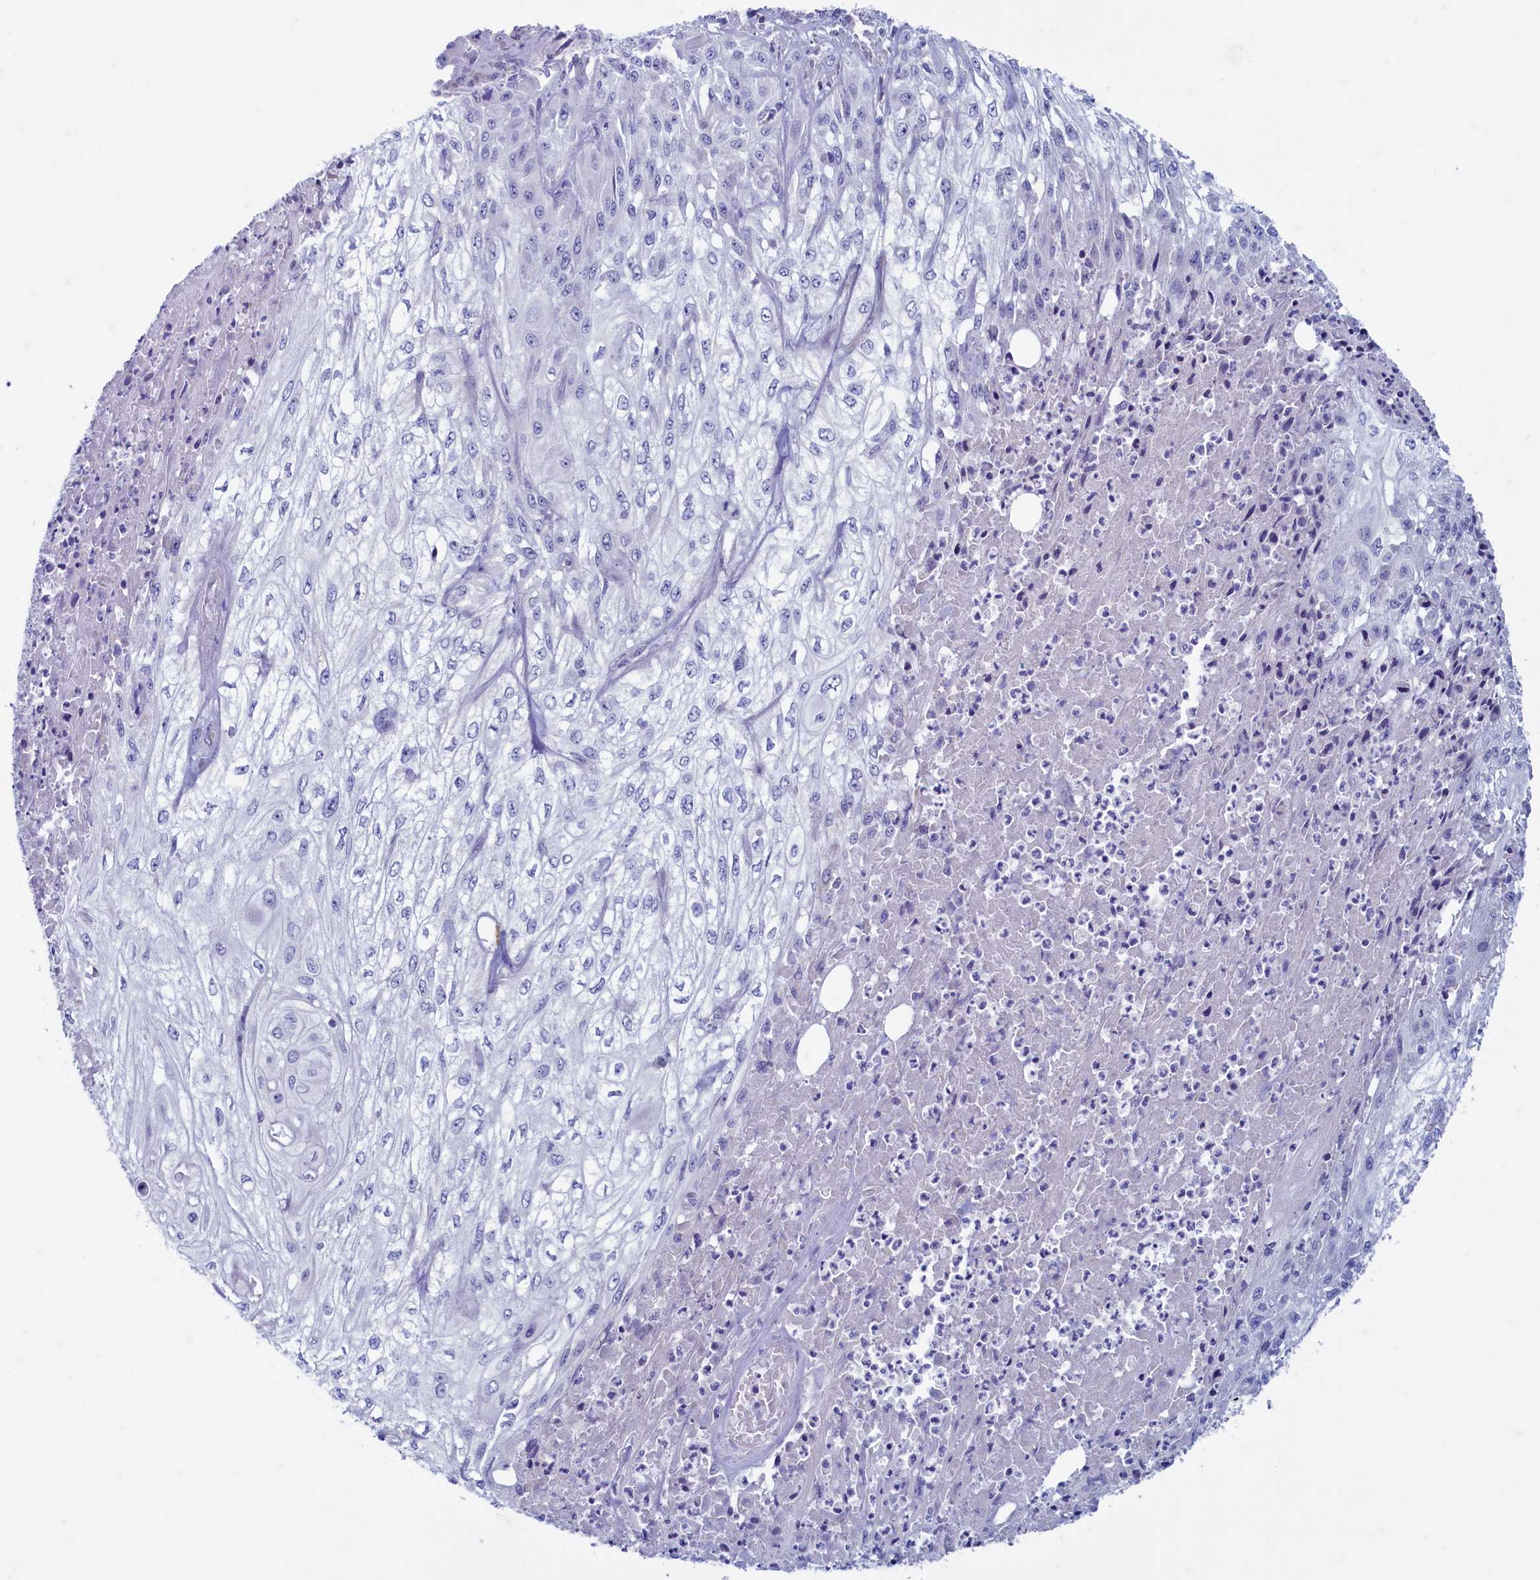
{"staining": {"intensity": "negative", "quantity": "none", "location": "none"}, "tissue": "skin cancer", "cell_type": "Tumor cells", "image_type": "cancer", "snomed": [{"axis": "morphology", "description": "Squamous cell carcinoma, NOS"}, {"axis": "morphology", "description": "Squamous cell carcinoma, metastatic, NOS"}, {"axis": "topography", "description": "Skin"}, {"axis": "topography", "description": "Lymph node"}], "caption": "IHC of human skin squamous cell carcinoma shows no staining in tumor cells. The staining is performed using DAB (3,3'-diaminobenzidine) brown chromogen with nuclei counter-stained in using hematoxylin.", "gene": "MAP1LC3A", "patient": {"sex": "male", "age": 75}}